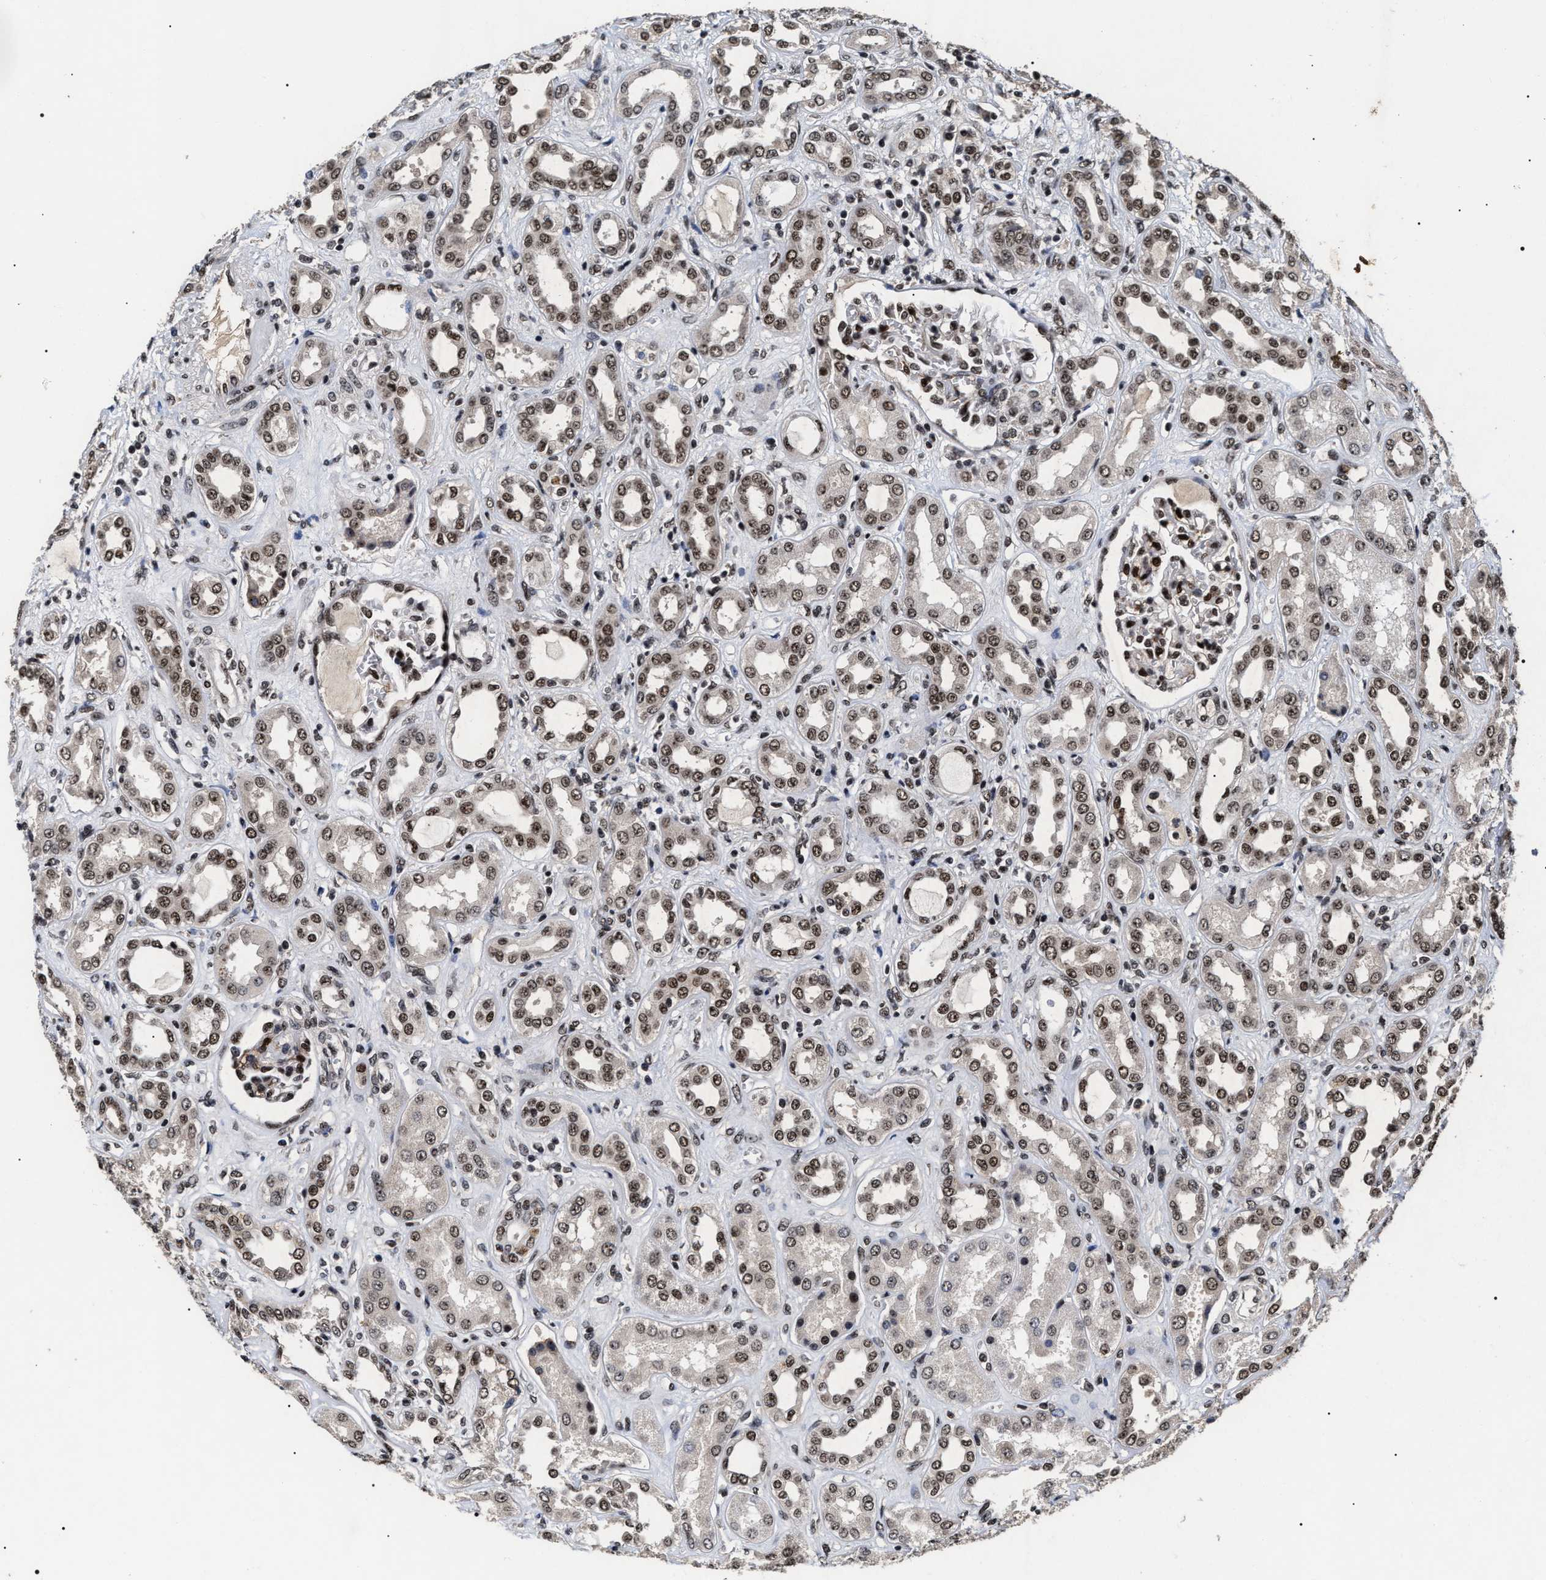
{"staining": {"intensity": "moderate", "quantity": ">75%", "location": "nuclear"}, "tissue": "kidney", "cell_type": "Cells in glomeruli", "image_type": "normal", "snomed": [{"axis": "morphology", "description": "Normal tissue, NOS"}, {"axis": "topography", "description": "Kidney"}], "caption": "Normal kidney reveals moderate nuclear expression in approximately >75% of cells in glomeruli.", "gene": "RRP1B", "patient": {"sex": "male", "age": 59}}